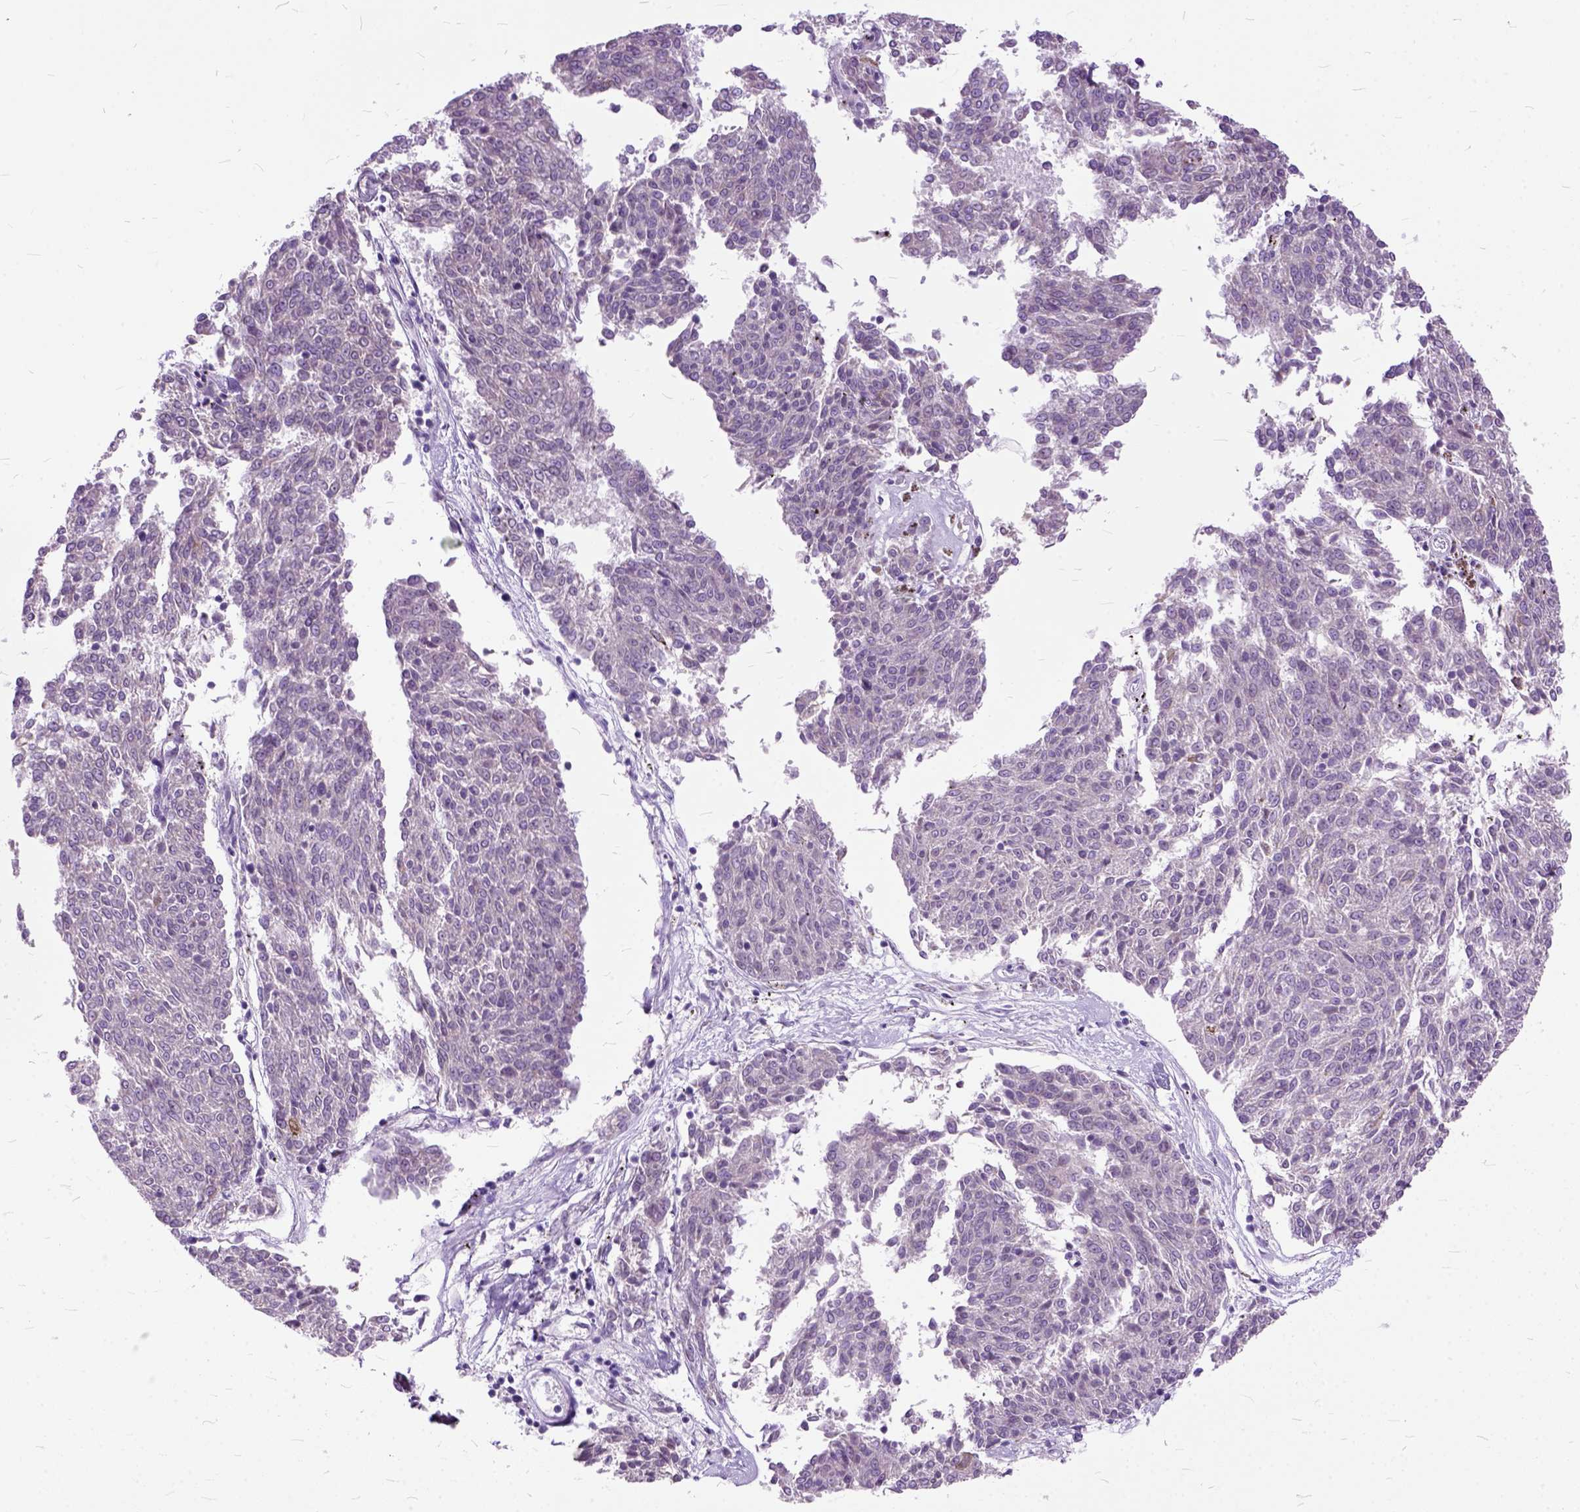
{"staining": {"intensity": "negative", "quantity": "none", "location": "none"}, "tissue": "melanoma", "cell_type": "Tumor cells", "image_type": "cancer", "snomed": [{"axis": "morphology", "description": "Malignant melanoma, NOS"}, {"axis": "topography", "description": "Skin"}], "caption": "Human malignant melanoma stained for a protein using IHC displays no positivity in tumor cells.", "gene": "ORC5", "patient": {"sex": "female", "age": 72}}